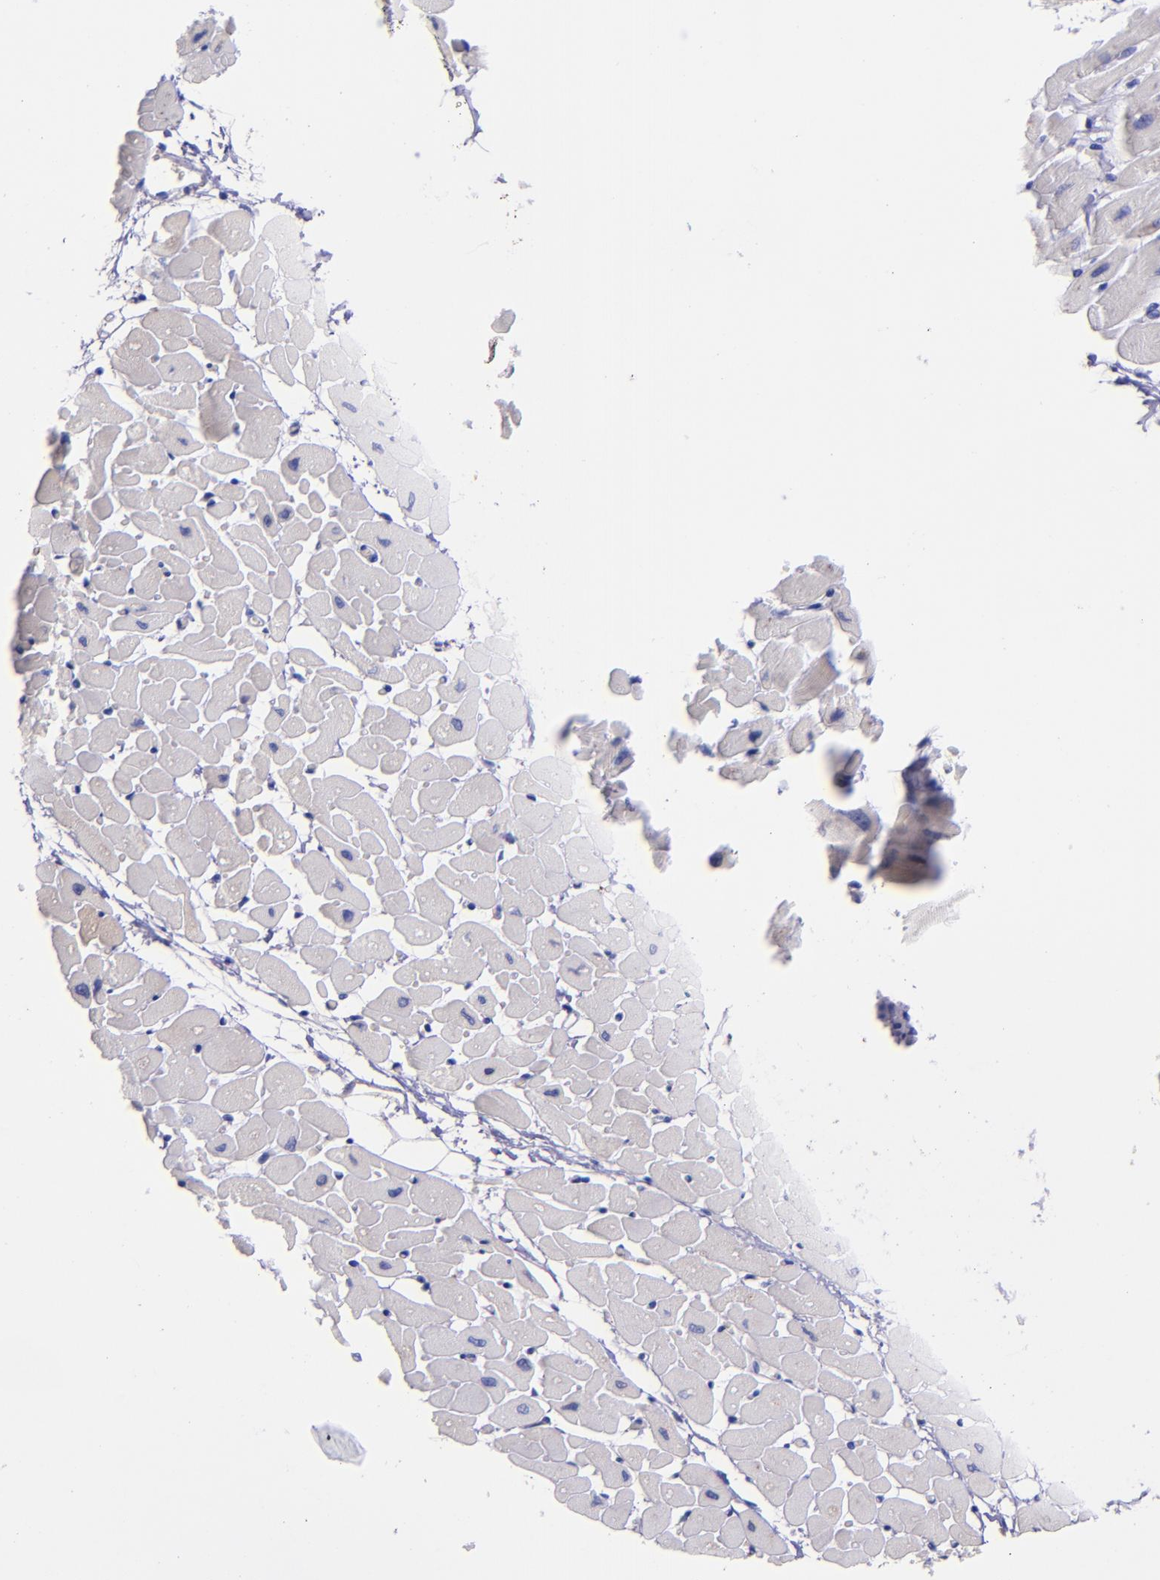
{"staining": {"intensity": "negative", "quantity": "none", "location": "none"}, "tissue": "heart muscle", "cell_type": "Cardiomyocytes", "image_type": "normal", "snomed": [{"axis": "morphology", "description": "Normal tissue, NOS"}, {"axis": "topography", "description": "Heart"}], "caption": "An immunohistochemistry histopathology image of normal heart muscle is shown. There is no staining in cardiomyocytes of heart muscle. (DAB (3,3'-diaminobenzidine) immunohistochemistry (IHC), high magnification).", "gene": "KNG1", "patient": {"sex": "female", "age": 19}}